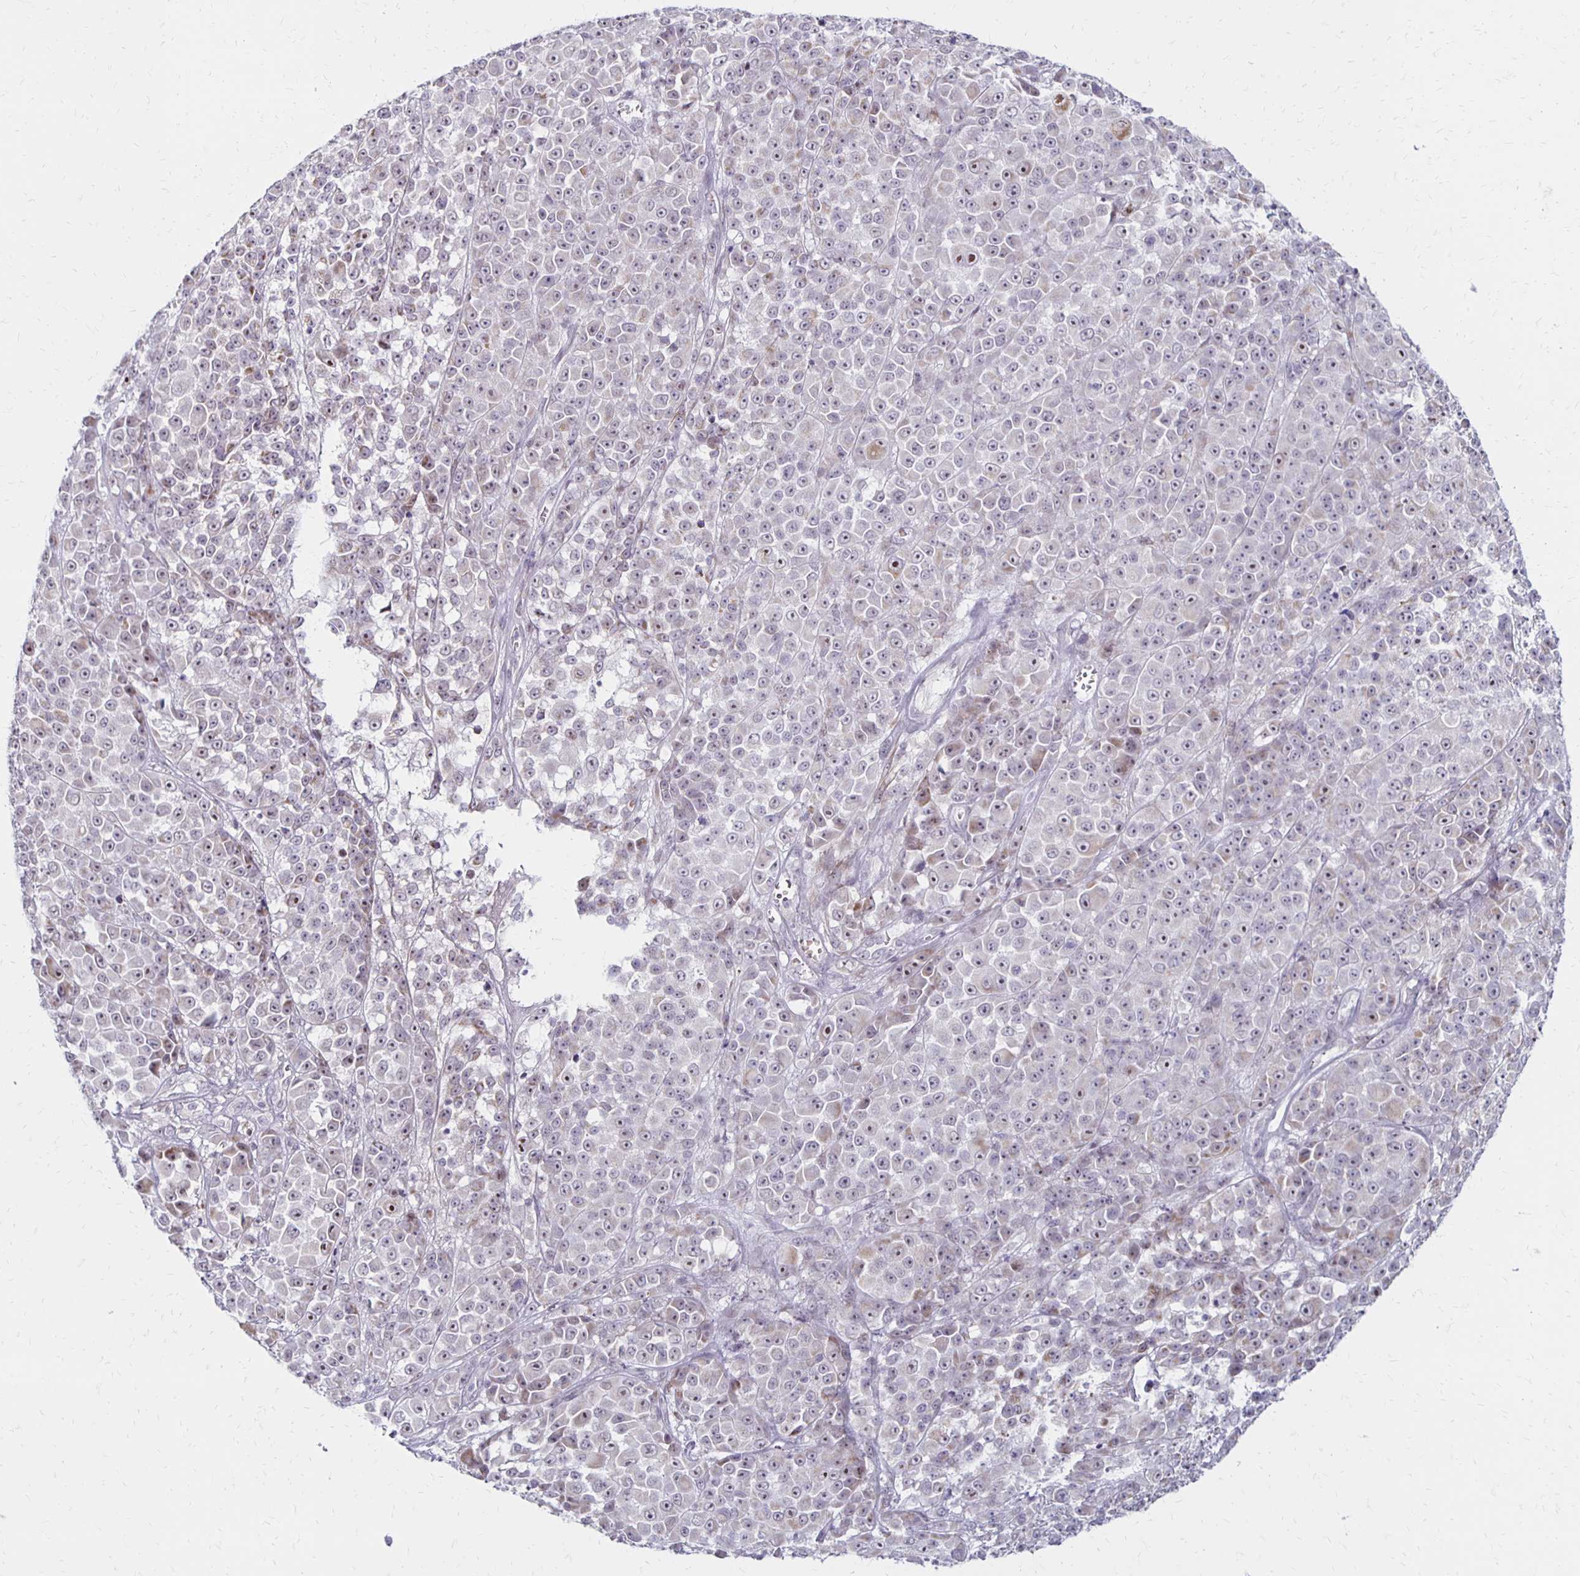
{"staining": {"intensity": "weak", "quantity": "25%-75%", "location": "nuclear"}, "tissue": "melanoma", "cell_type": "Tumor cells", "image_type": "cancer", "snomed": [{"axis": "morphology", "description": "Malignant melanoma, NOS"}, {"axis": "topography", "description": "Skin"}, {"axis": "topography", "description": "Skin of back"}], "caption": "Human malignant melanoma stained with a brown dye demonstrates weak nuclear positive expression in about 25%-75% of tumor cells.", "gene": "DAGLA", "patient": {"sex": "male", "age": 91}}